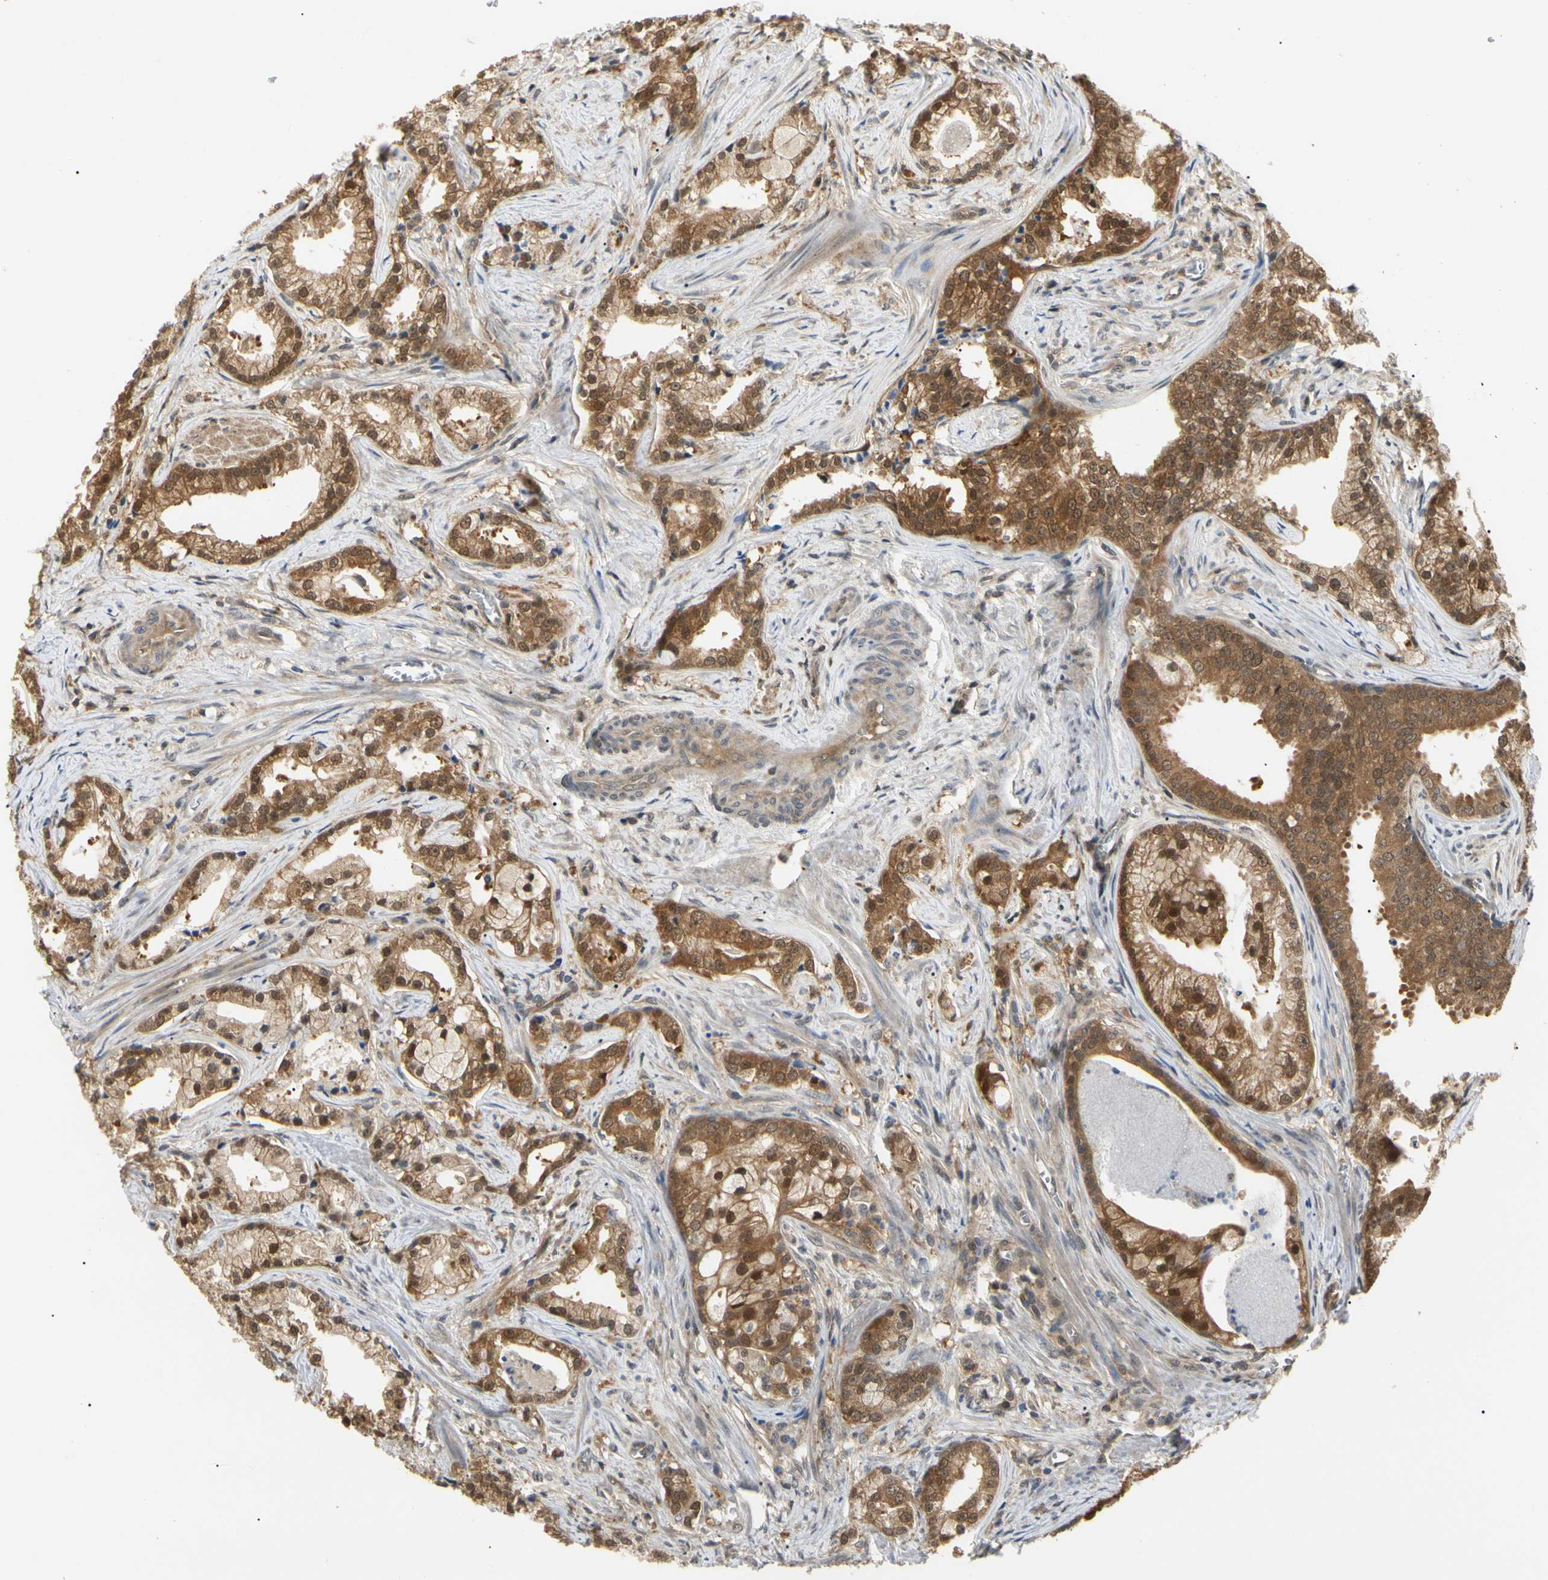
{"staining": {"intensity": "strong", "quantity": ">75%", "location": "cytoplasmic/membranous,nuclear"}, "tissue": "prostate cancer", "cell_type": "Tumor cells", "image_type": "cancer", "snomed": [{"axis": "morphology", "description": "Adenocarcinoma, Low grade"}, {"axis": "topography", "description": "Prostate"}], "caption": "Protein staining reveals strong cytoplasmic/membranous and nuclear staining in approximately >75% of tumor cells in adenocarcinoma (low-grade) (prostate). (DAB (3,3'-diaminobenzidine) = brown stain, brightfield microscopy at high magnification).", "gene": "UBE2Z", "patient": {"sex": "male", "age": 59}}